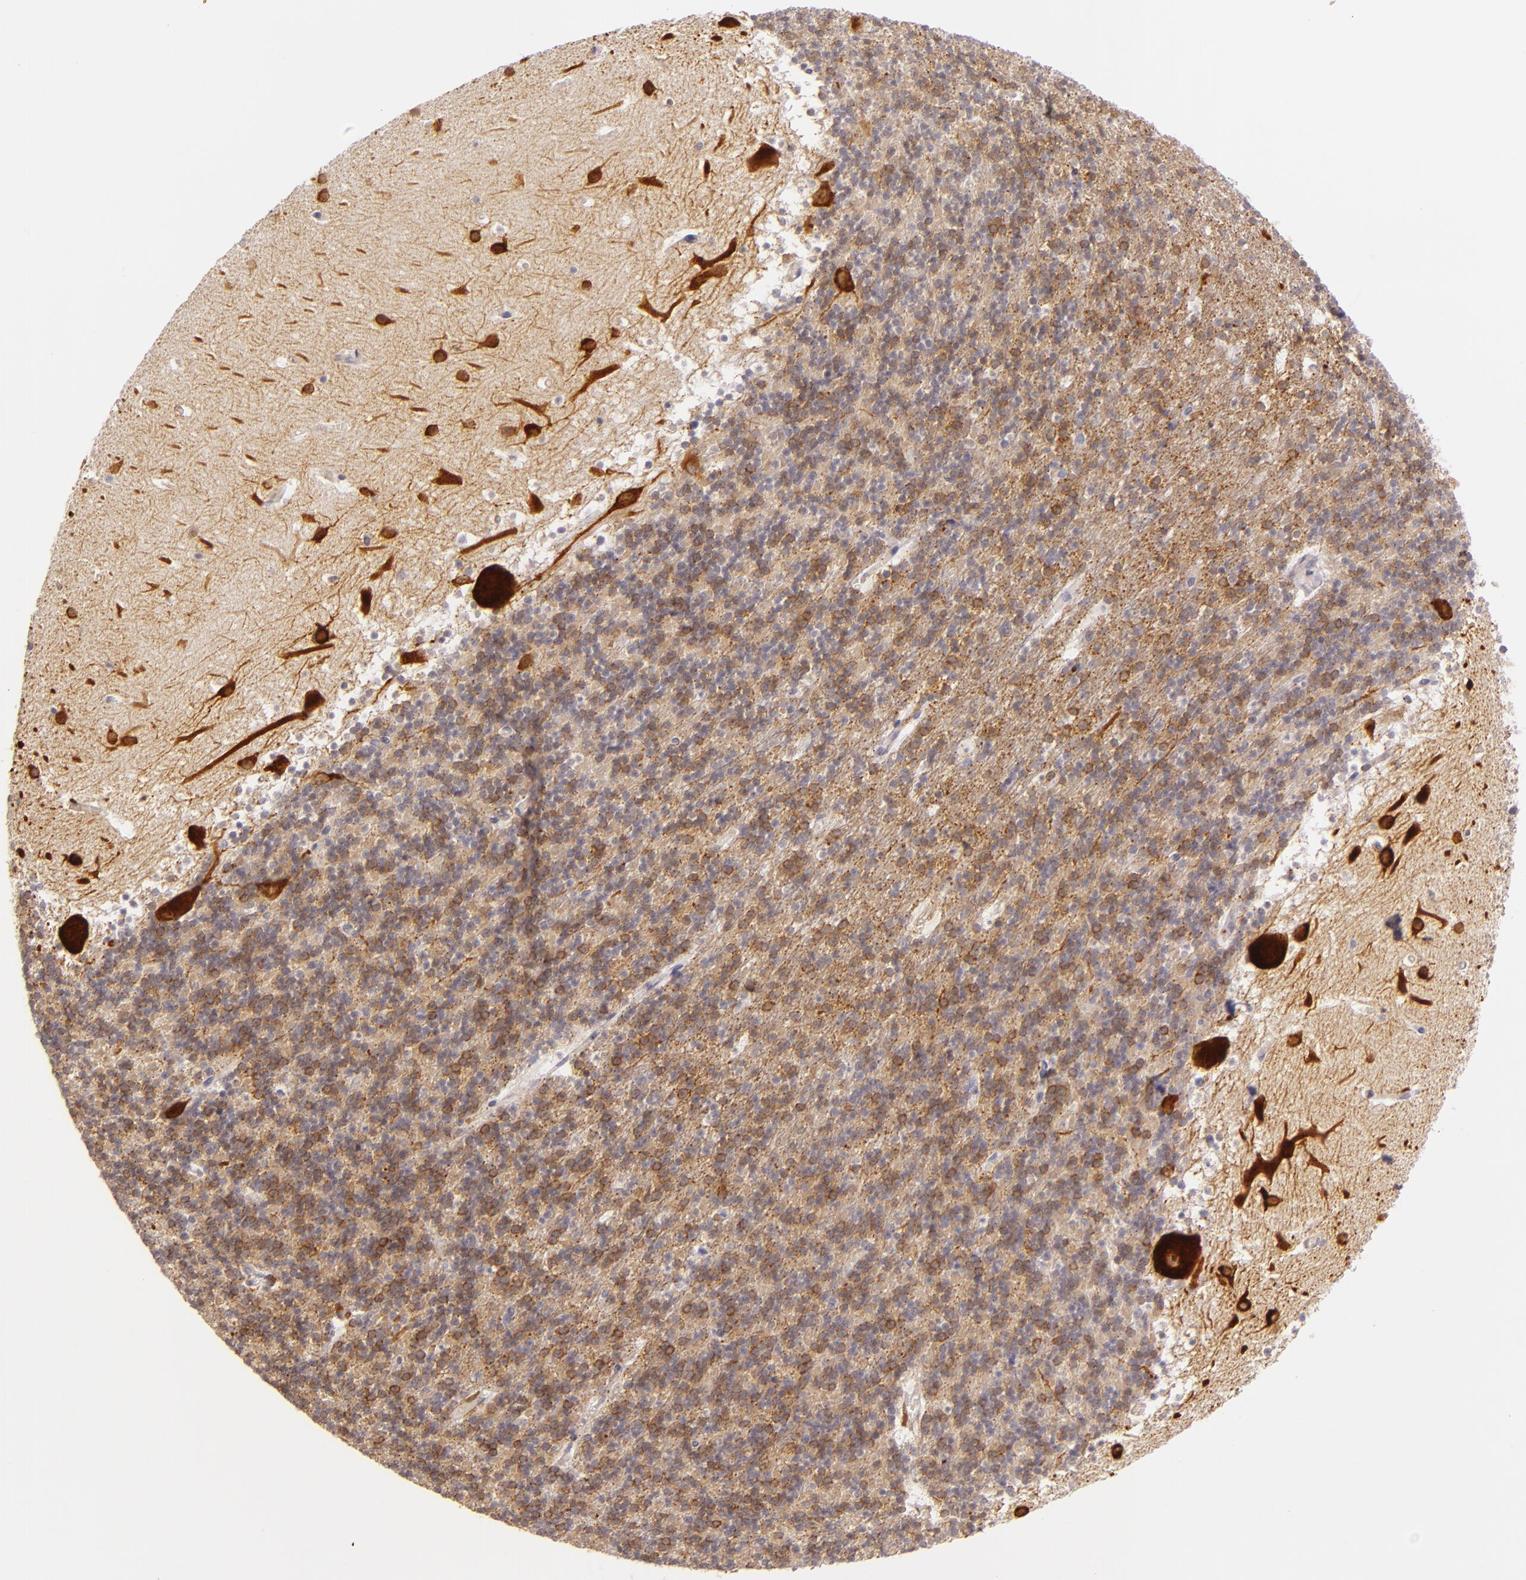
{"staining": {"intensity": "moderate", "quantity": ">75%", "location": "cytoplasmic/membranous"}, "tissue": "cerebellum", "cell_type": "Cells in granular layer", "image_type": "normal", "snomed": [{"axis": "morphology", "description": "Normal tissue, NOS"}, {"axis": "topography", "description": "Cerebellum"}], "caption": "Immunohistochemical staining of benign human cerebellum demonstrates medium levels of moderate cytoplasmic/membranous expression in approximately >75% of cells in granular layer. Ihc stains the protein in brown and the nuclei are stained blue.", "gene": "CTSF", "patient": {"sex": "male", "age": 45}}